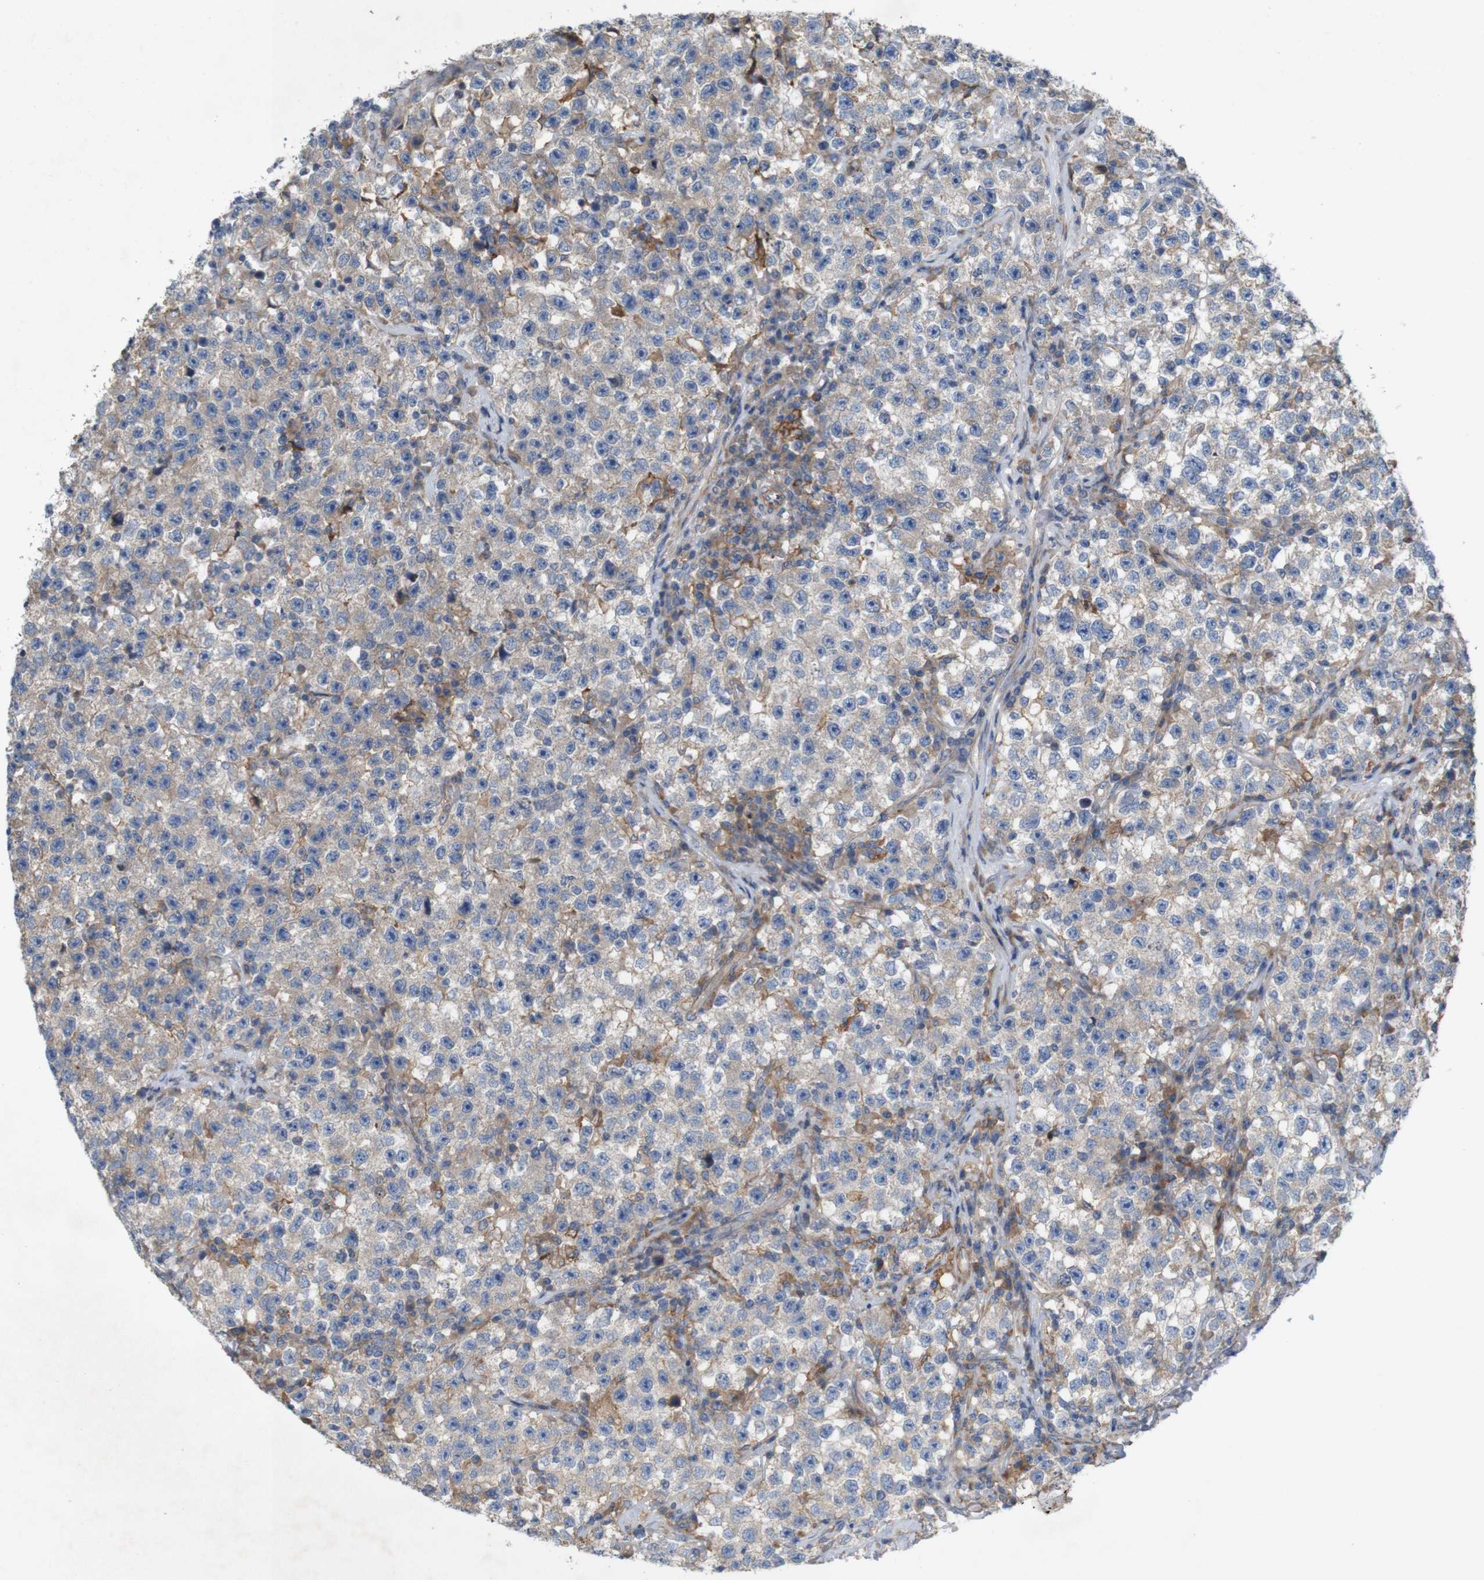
{"staining": {"intensity": "weak", "quantity": "<25%", "location": "cytoplasmic/membranous"}, "tissue": "testis cancer", "cell_type": "Tumor cells", "image_type": "cancer", "snomed": [{"axis": "morphology", "description": "Seminoma, NOS"}, {"axis": "topography", "description": "Testis"}], "caption": "Tumor cells show no significant protein staining in seminoma (testis).", "gene": "SIGLEC8", "patient": {"sex": "male", "age": 22}}